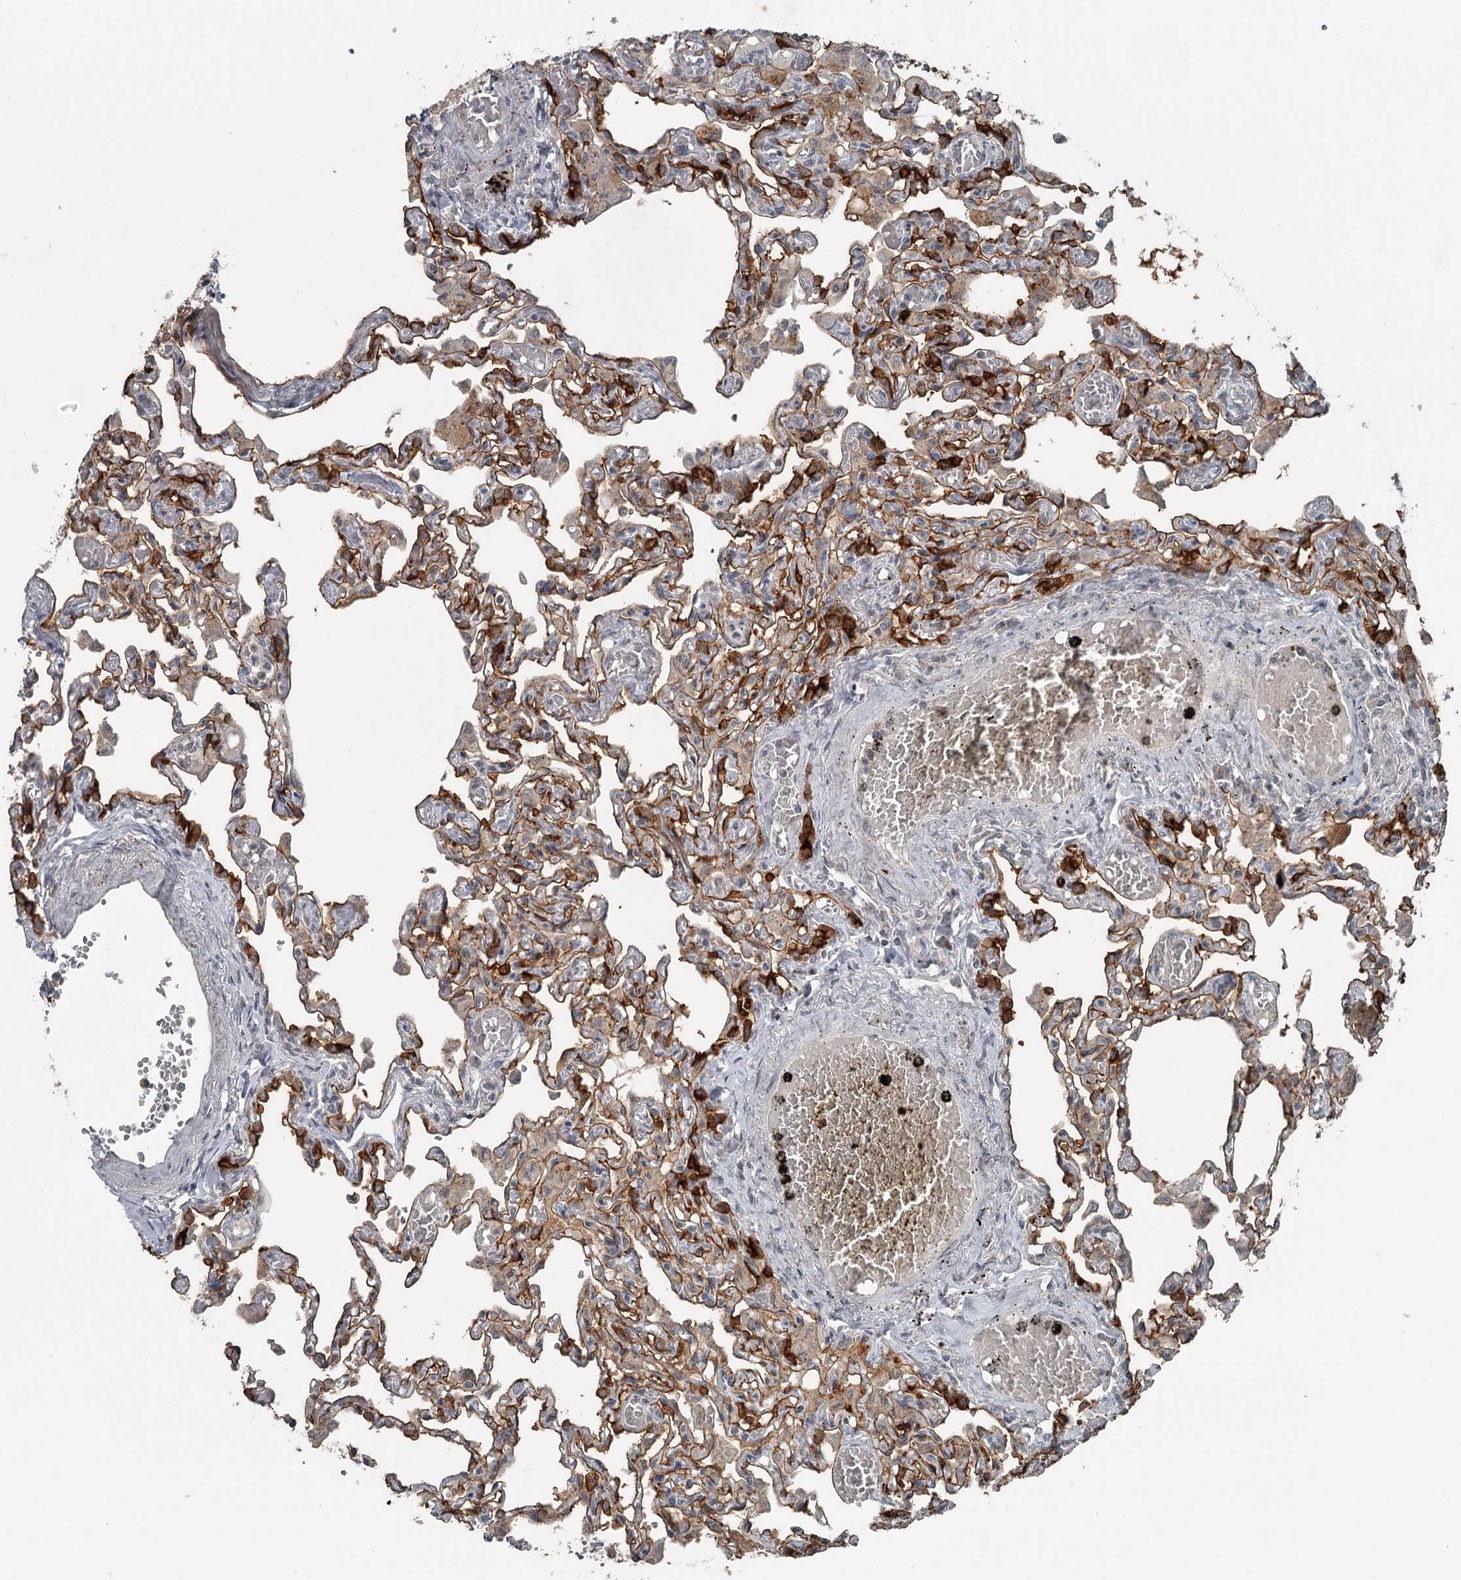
{"staining": {"intensity": "moderate", "quantity": "25%-75%", "location": "cytoplasmic/membranous"}, "tissue": "lung", "cell_type": "Alveolar cells", "image_type": "normal", "snomed": [{"axis": "morphology", "description": "Normal tissue, NOS"}, {"axis": "topography", "description": "Bronchus"}, {"axis": "topography", "description": "Lung"}], "caption": "The image reveals staining of benign lung, revealing moderate cytoplasmic/membranous protein staining (brown color) within alveolar cells.", "gene": "SLC39A8", "patient": {"sex": "female", "age": 49}}